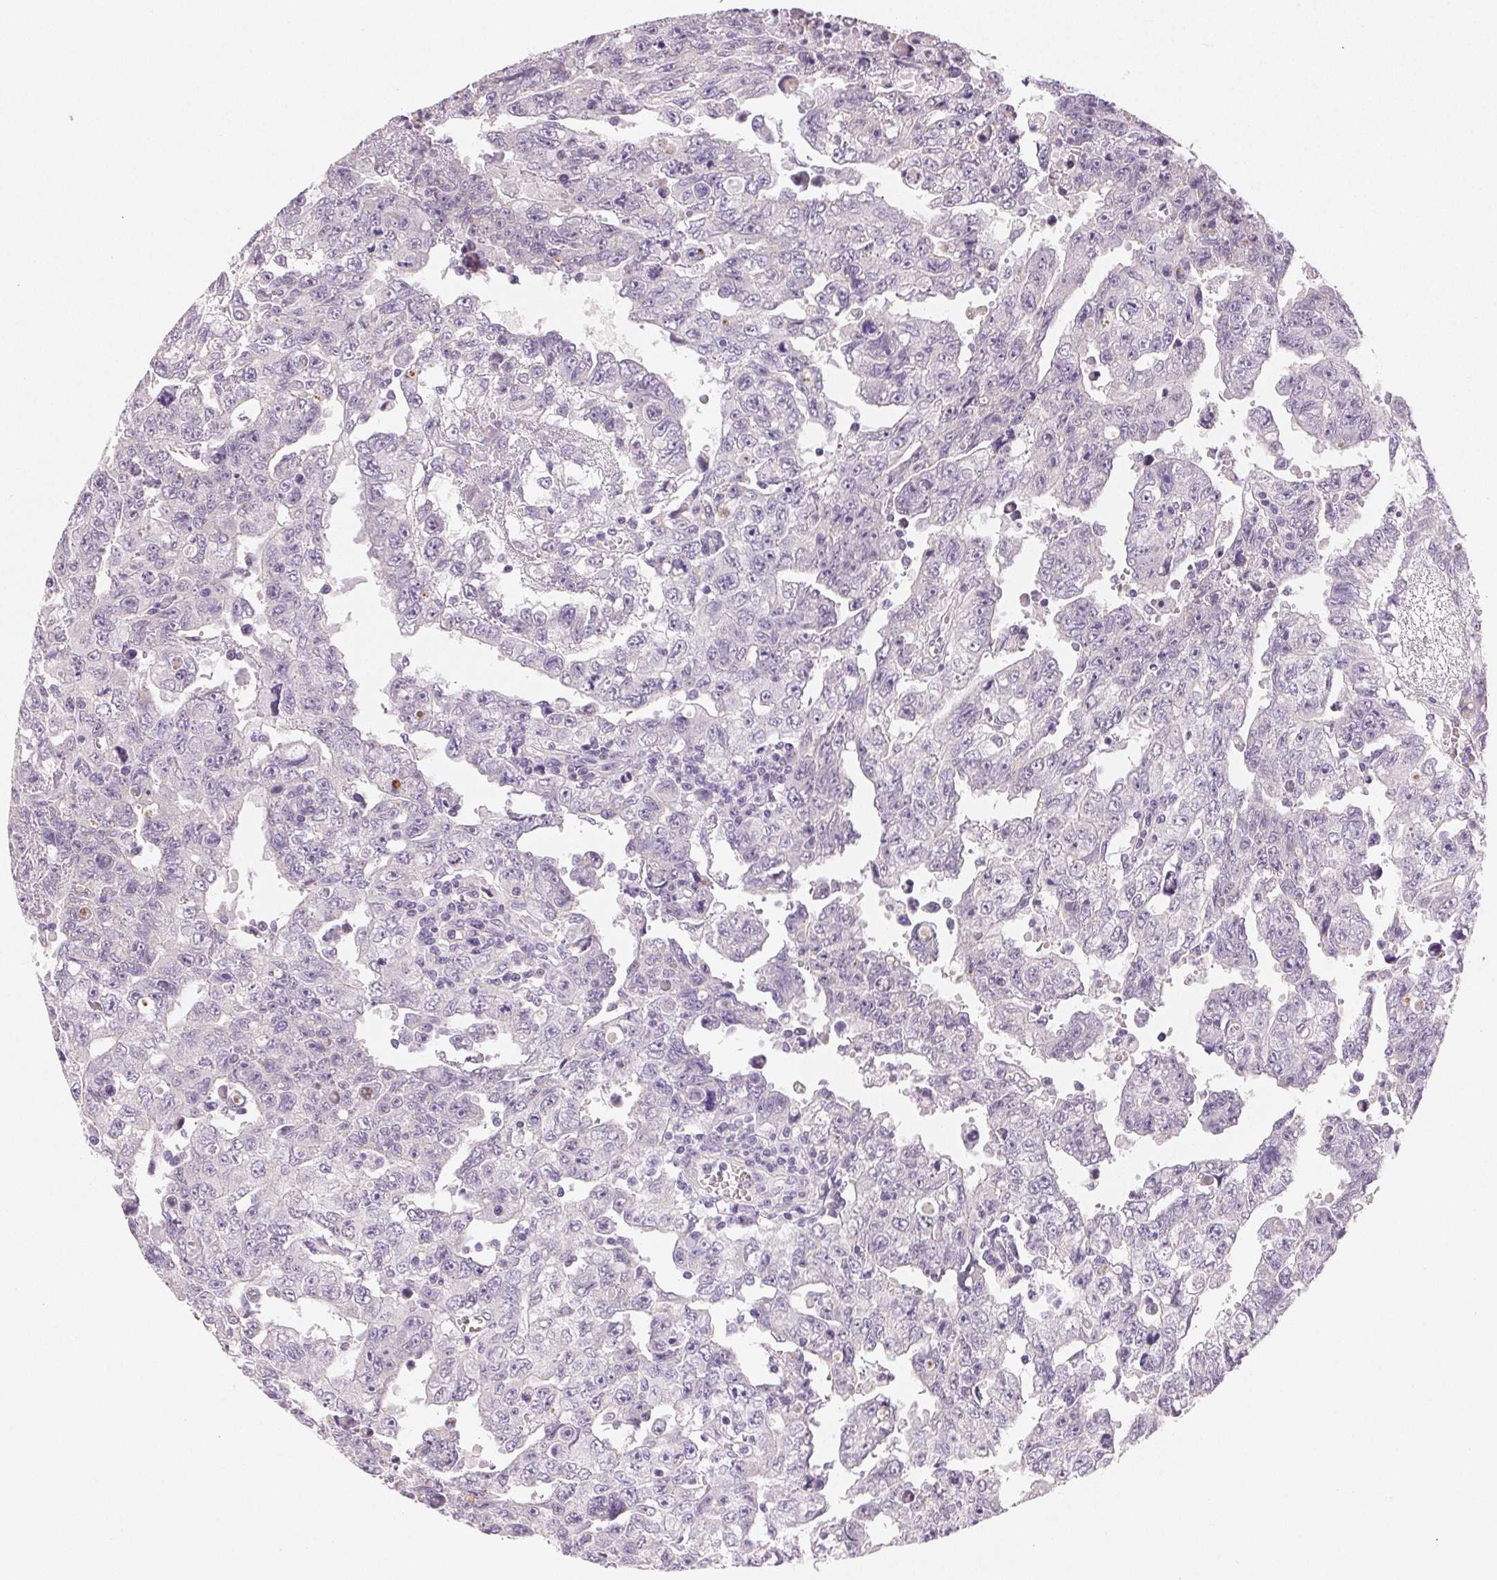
{"staining": {"intensity": "negative", "quantity": "none", "location": "none"}, "tissue": "testis cancer", "cell_type": "Tumor cells", "image_type": "cancer", "snomed": [{"axis": "morphology", "description": "Carcinoma, Embryonal, NOS"}, {"axis": "topography", "description": "Testis"}], "caption": "Immunohistochemical staining of testis embryonal carcinoma shows no significant staining in tumor cells.", "gene": "MYBL1", "patient": {"sex": "male", "age": 24}}